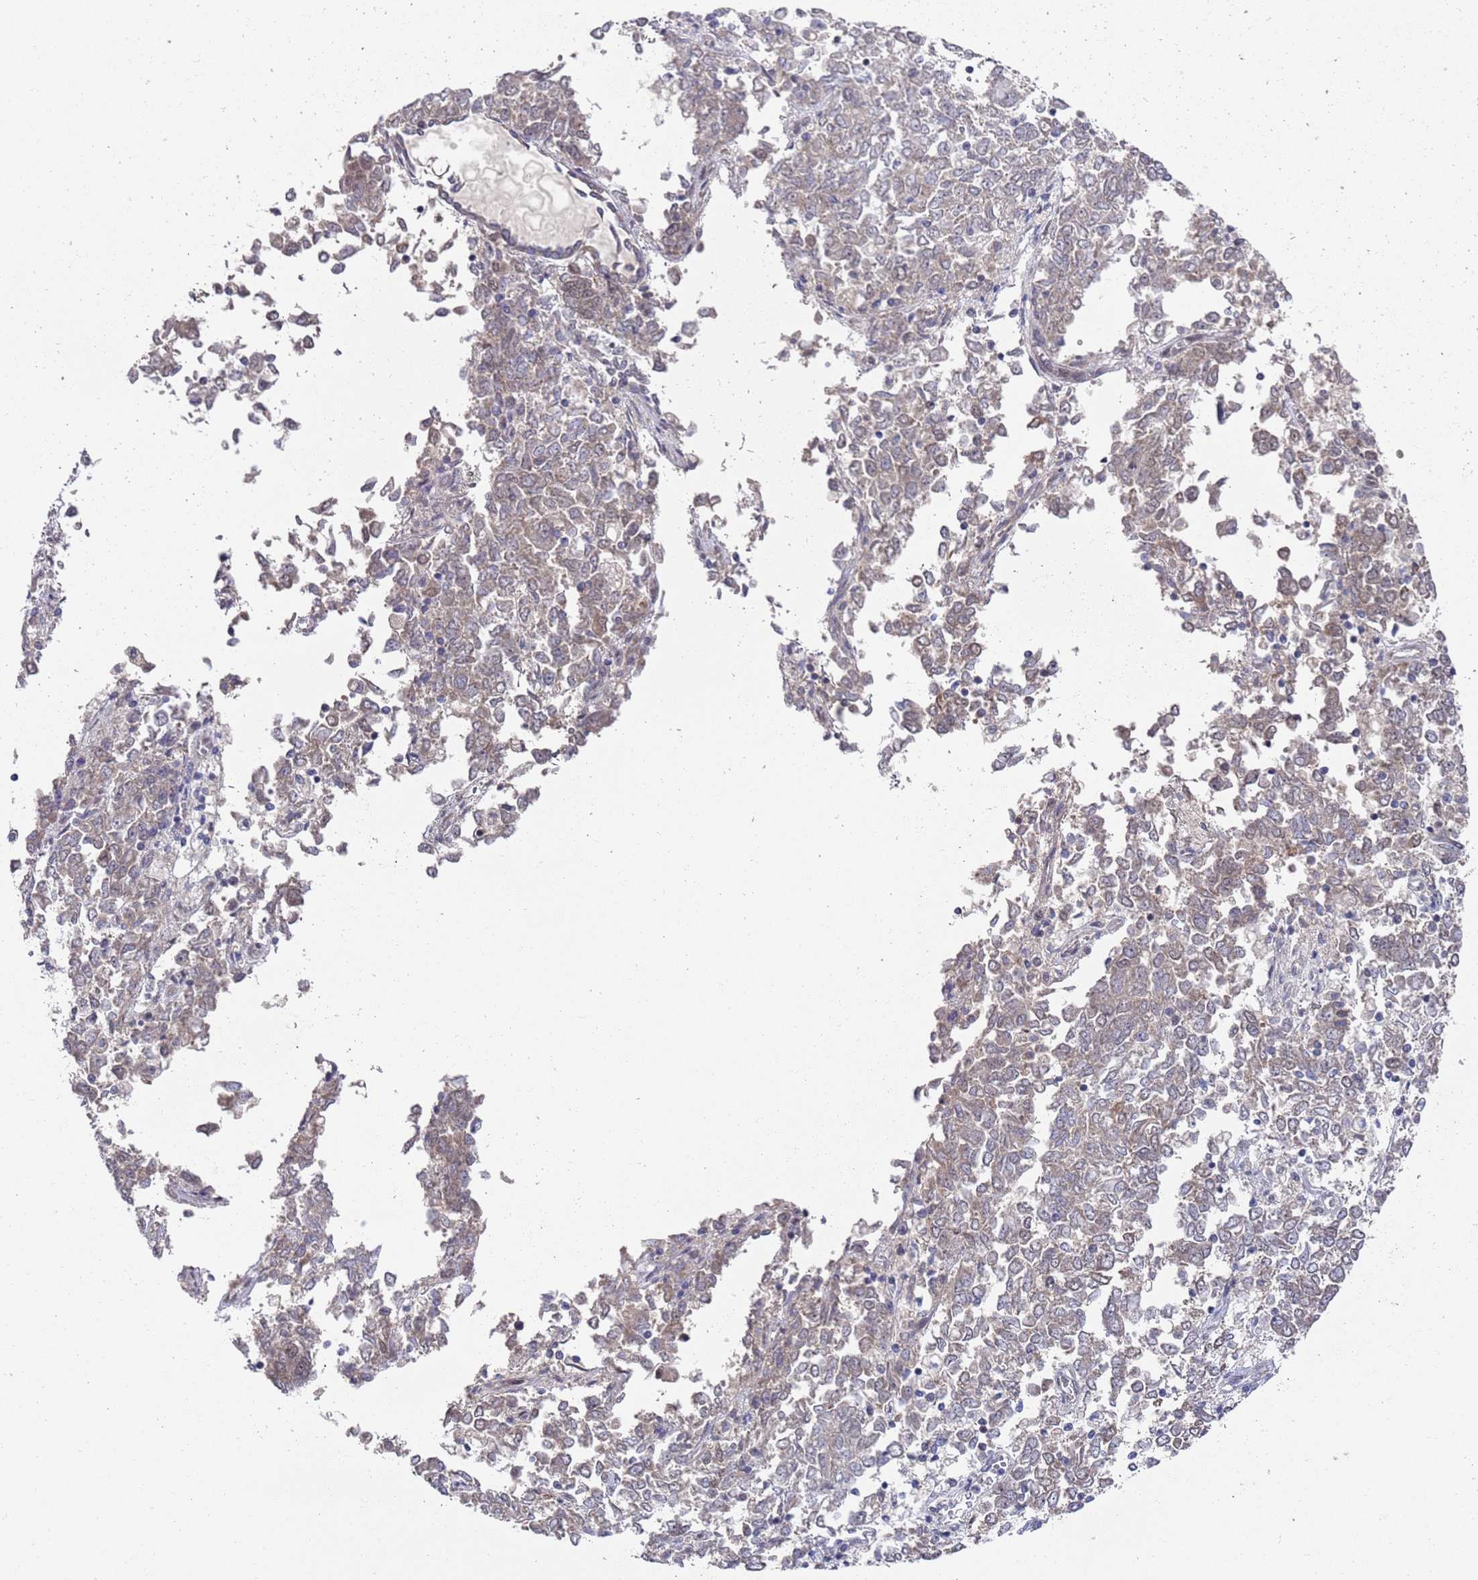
{"staining": {"intensity": "negative", "quantity": "none", "location": "none"}, "tissue": "endometrial cancer", "cell_type": "Tumor cells", "image_type": "cancer", "snomed": [{"axis": "morphology", "description": "Adenocarcinoma, NOS"}, {"axis": "topography", "description": "Endometrium"}], "caption": "A high-resolution image shows immunohistochemistry (IHC) staining of adenocarcinoma (endometrial), which shows no significant positivity in tumor cells.", "gene": "COPS6", "patient": {"sex": "female", "age": 80}}